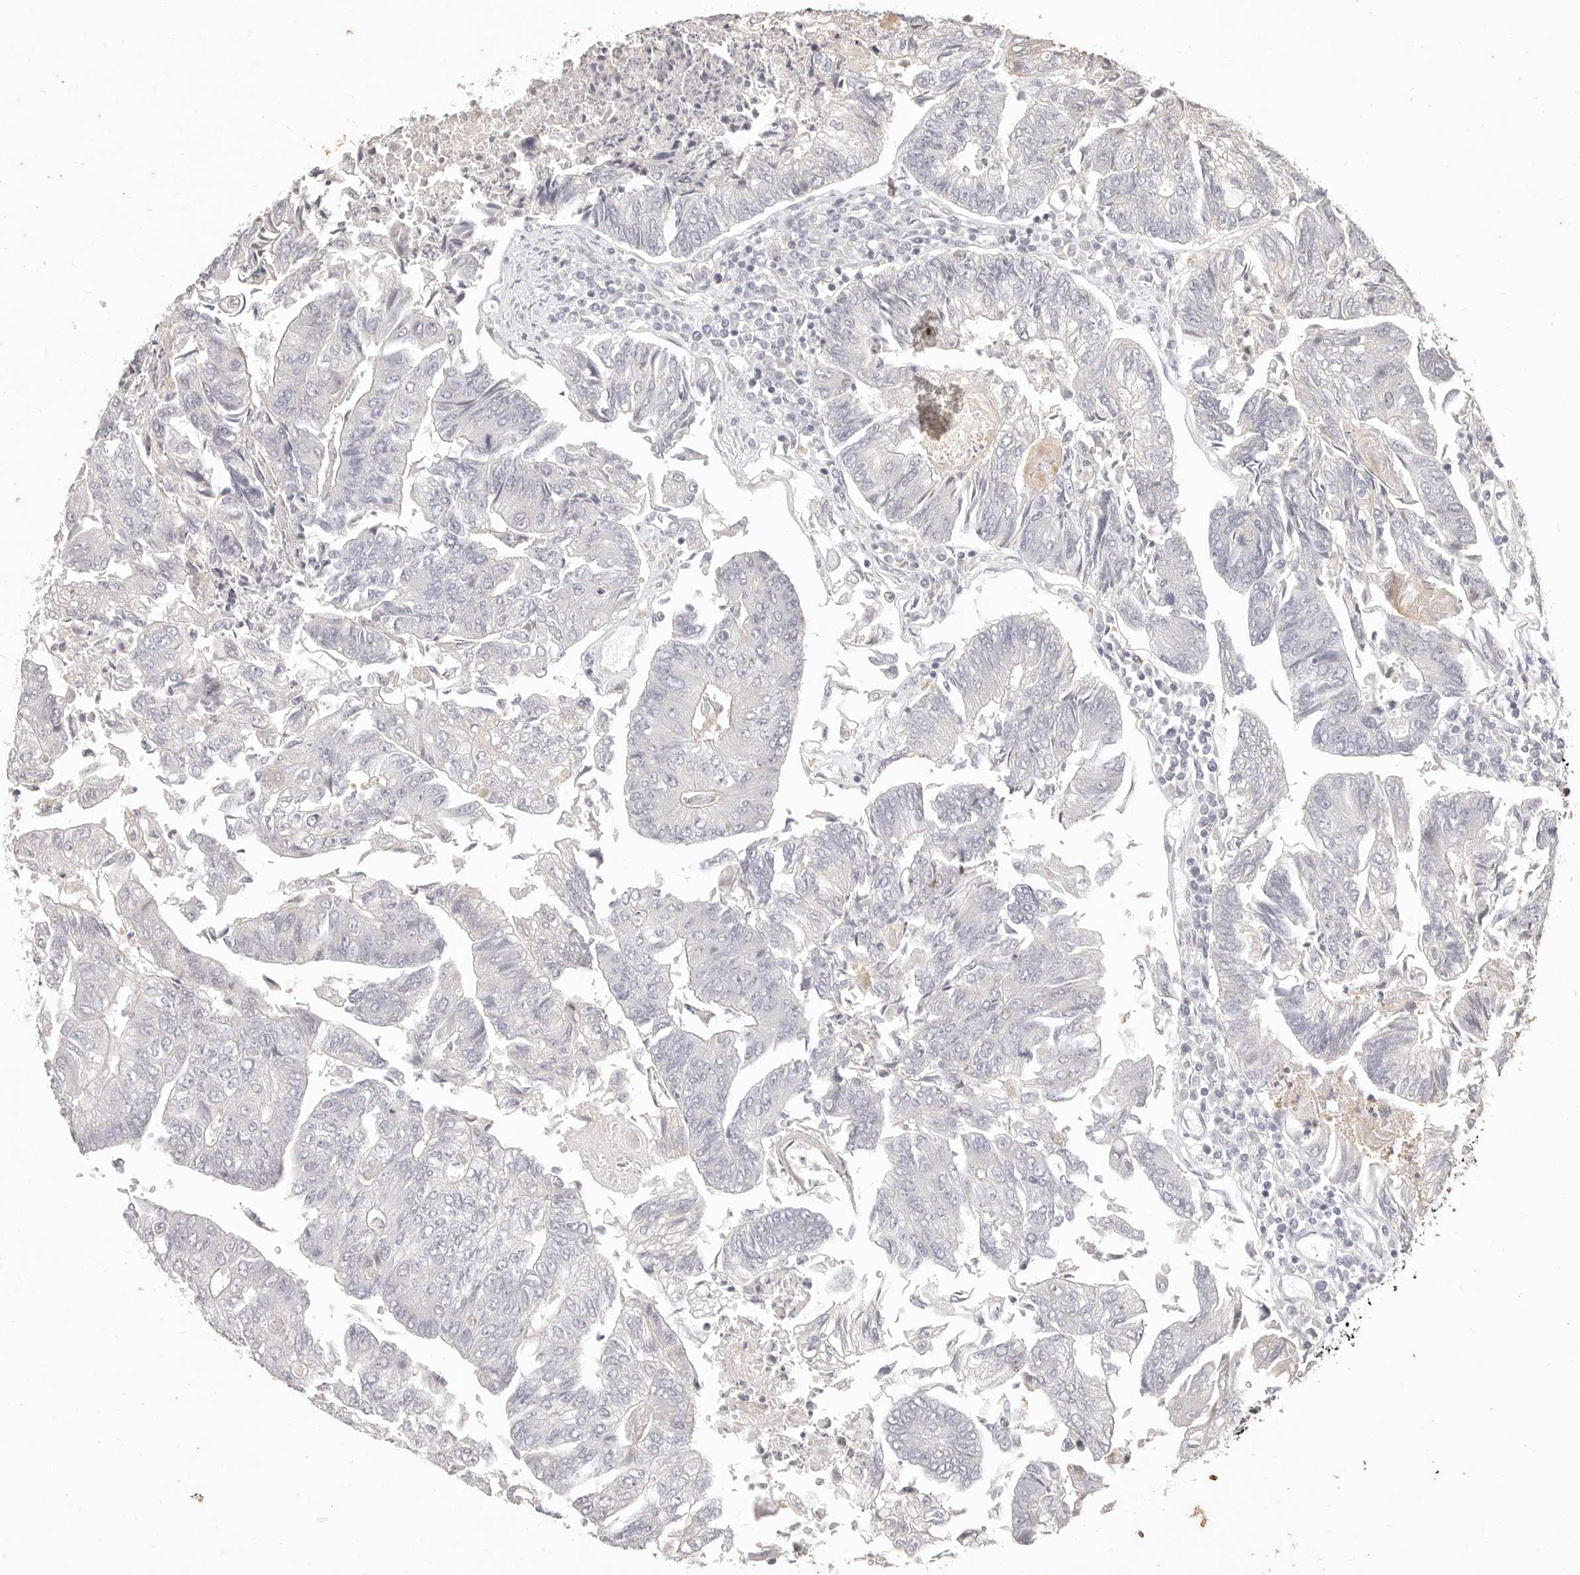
{"staining": {"intensity": "negative", "quantity": "none", "location": "none"}, "tissue": "colorectal cancer", "cell_type": "Tumor cells", "image_type": "cancer", "snomed": [{"axis": "morphology", "description": "Adenocarcinoma, NOS"}, {"axis": "topography", "description": "Colon"}], "caption": "Tumor cells are negative for brown protein staining in colorectal cancer (adenocarcinoma).", "gene": "KIF9", "patient": {"sex": "female", "age": 67}}